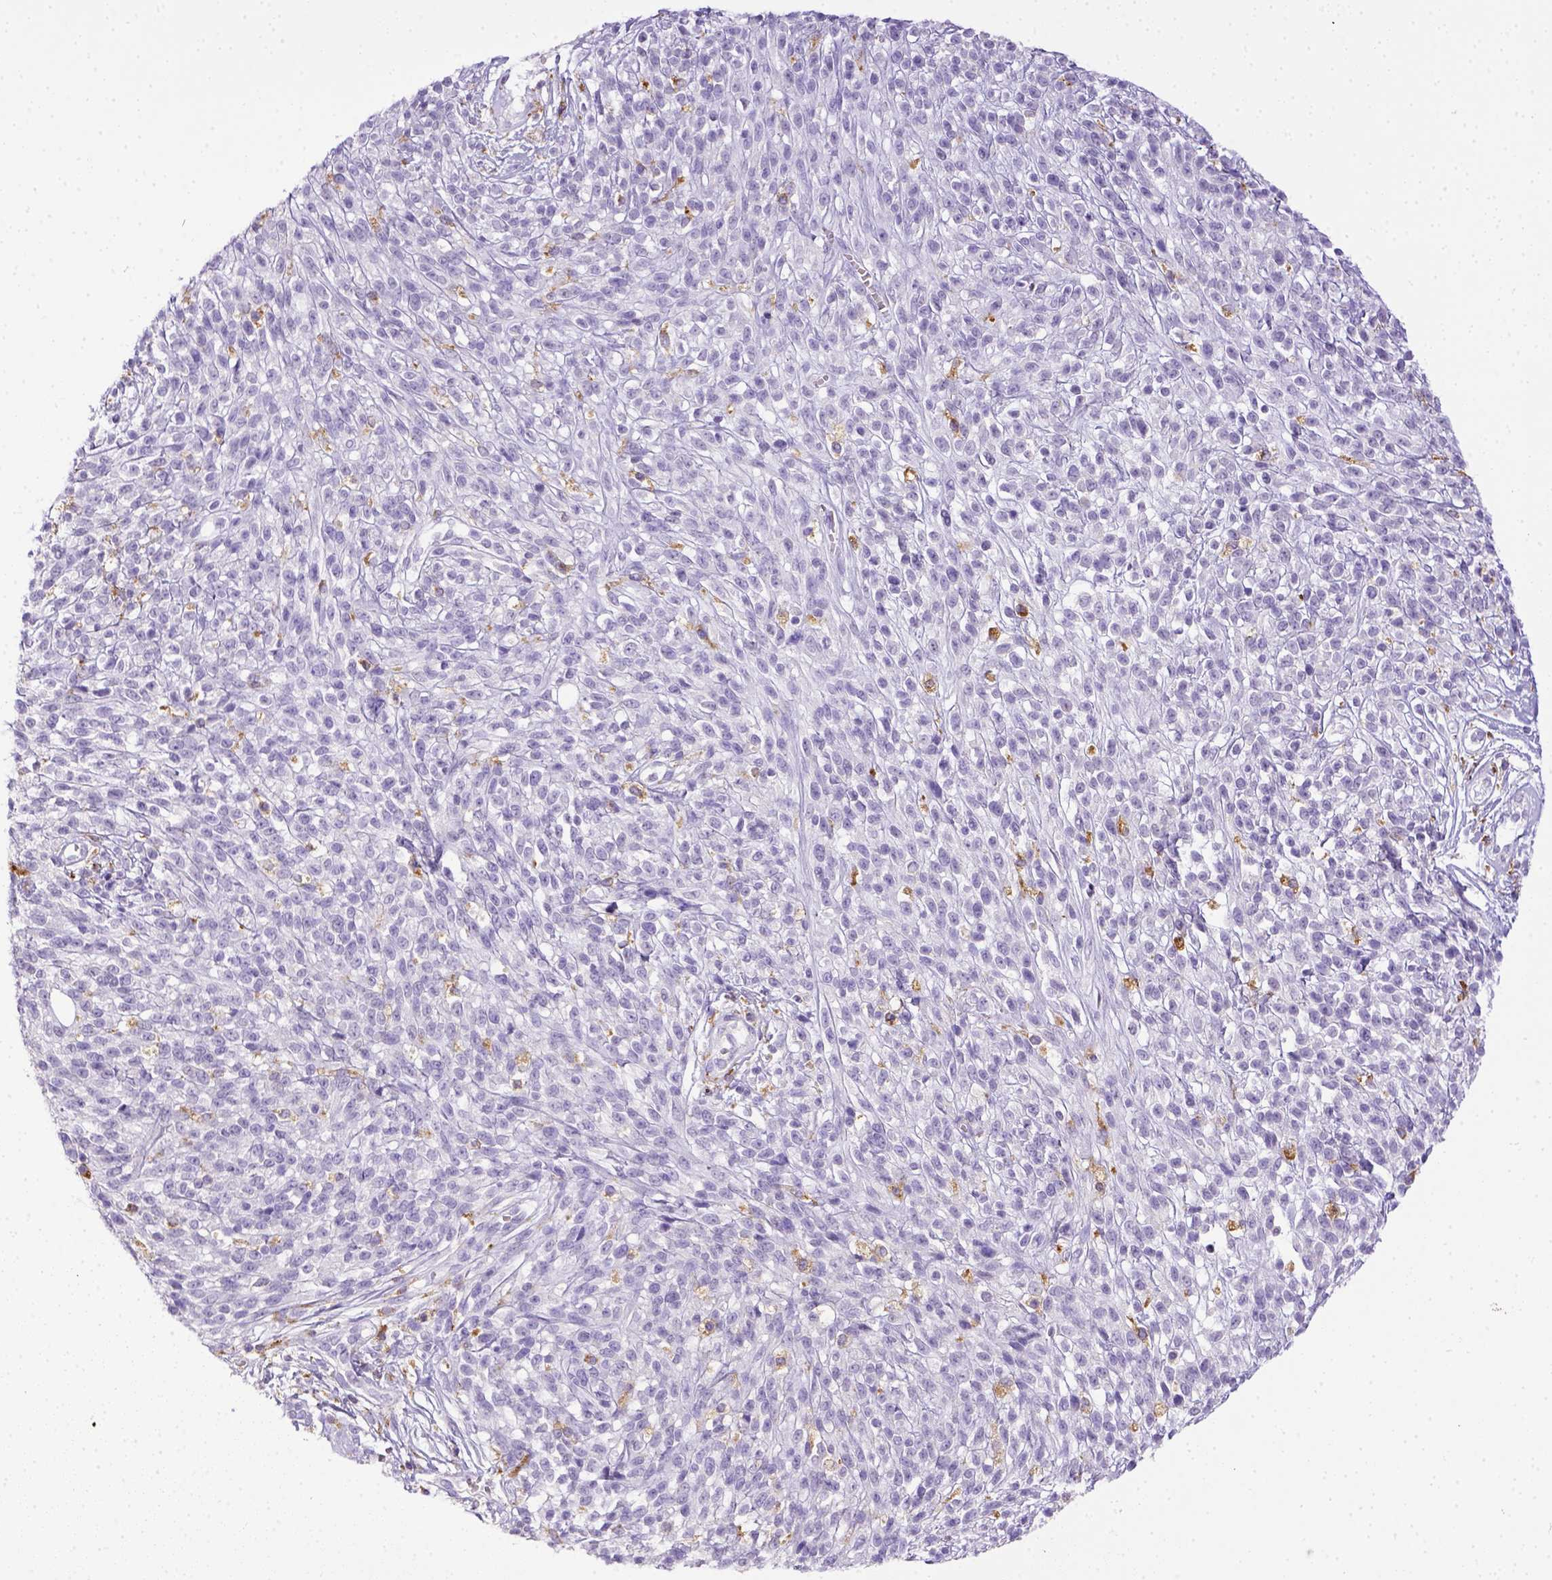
{"staining": {"intensity": "negative", "quantity": "none", "location": "none"}, "tissue": "melanoma", "cell_type": "Tumor cells", "image_type": "cancer", "snomed": [{"axis": "morphology", "description": "Malignant melanoma, NOS"}, {"axis": "topography", "description": "Skin"}, {"axis": "topography", "description": "Skin of trunk"}], "caption": "Immunohistochemical staining of human malignant melanoma shows no significant positivity in tumor cells.", "gene": "CD68", "patient": {"sex": "male", "age": 74}}